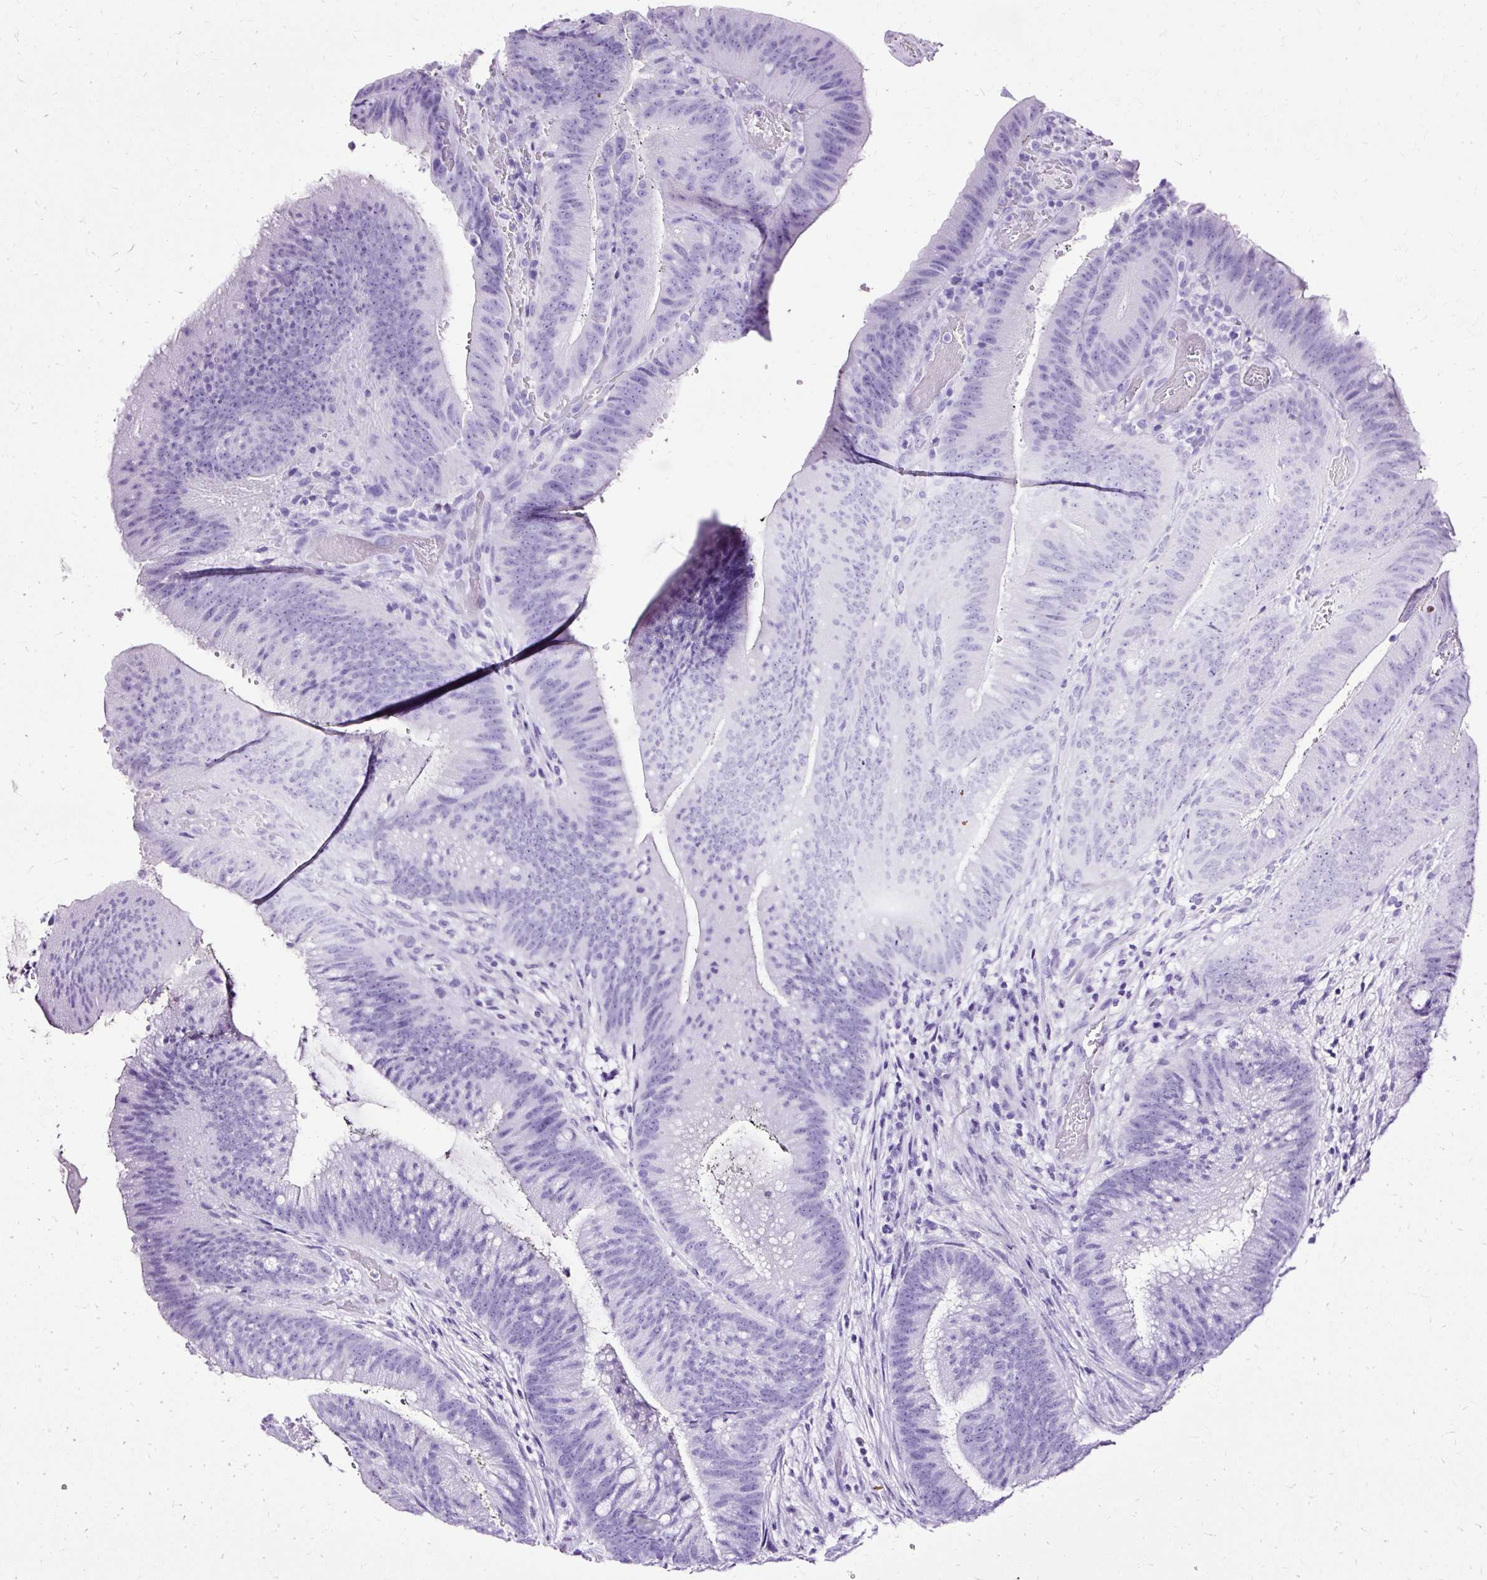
{"staining": {"intensity": "negative", "quantity": "none", "location": "none"}, "tissue": "colorectal cancer", "cell_type": "Tumor cells", "image_type": "cancer", "snomed": [{"axis": "morphology", "description": "Adenocarcinoma, NOS"}, {"axis": "topography", "description": "Colon"}], "caption": "Tumor cells show no significant staining in adenocarcinoma (colorectal).", "gene": "SLC8A2", "patient": {"sex": "female", "age": 43}}